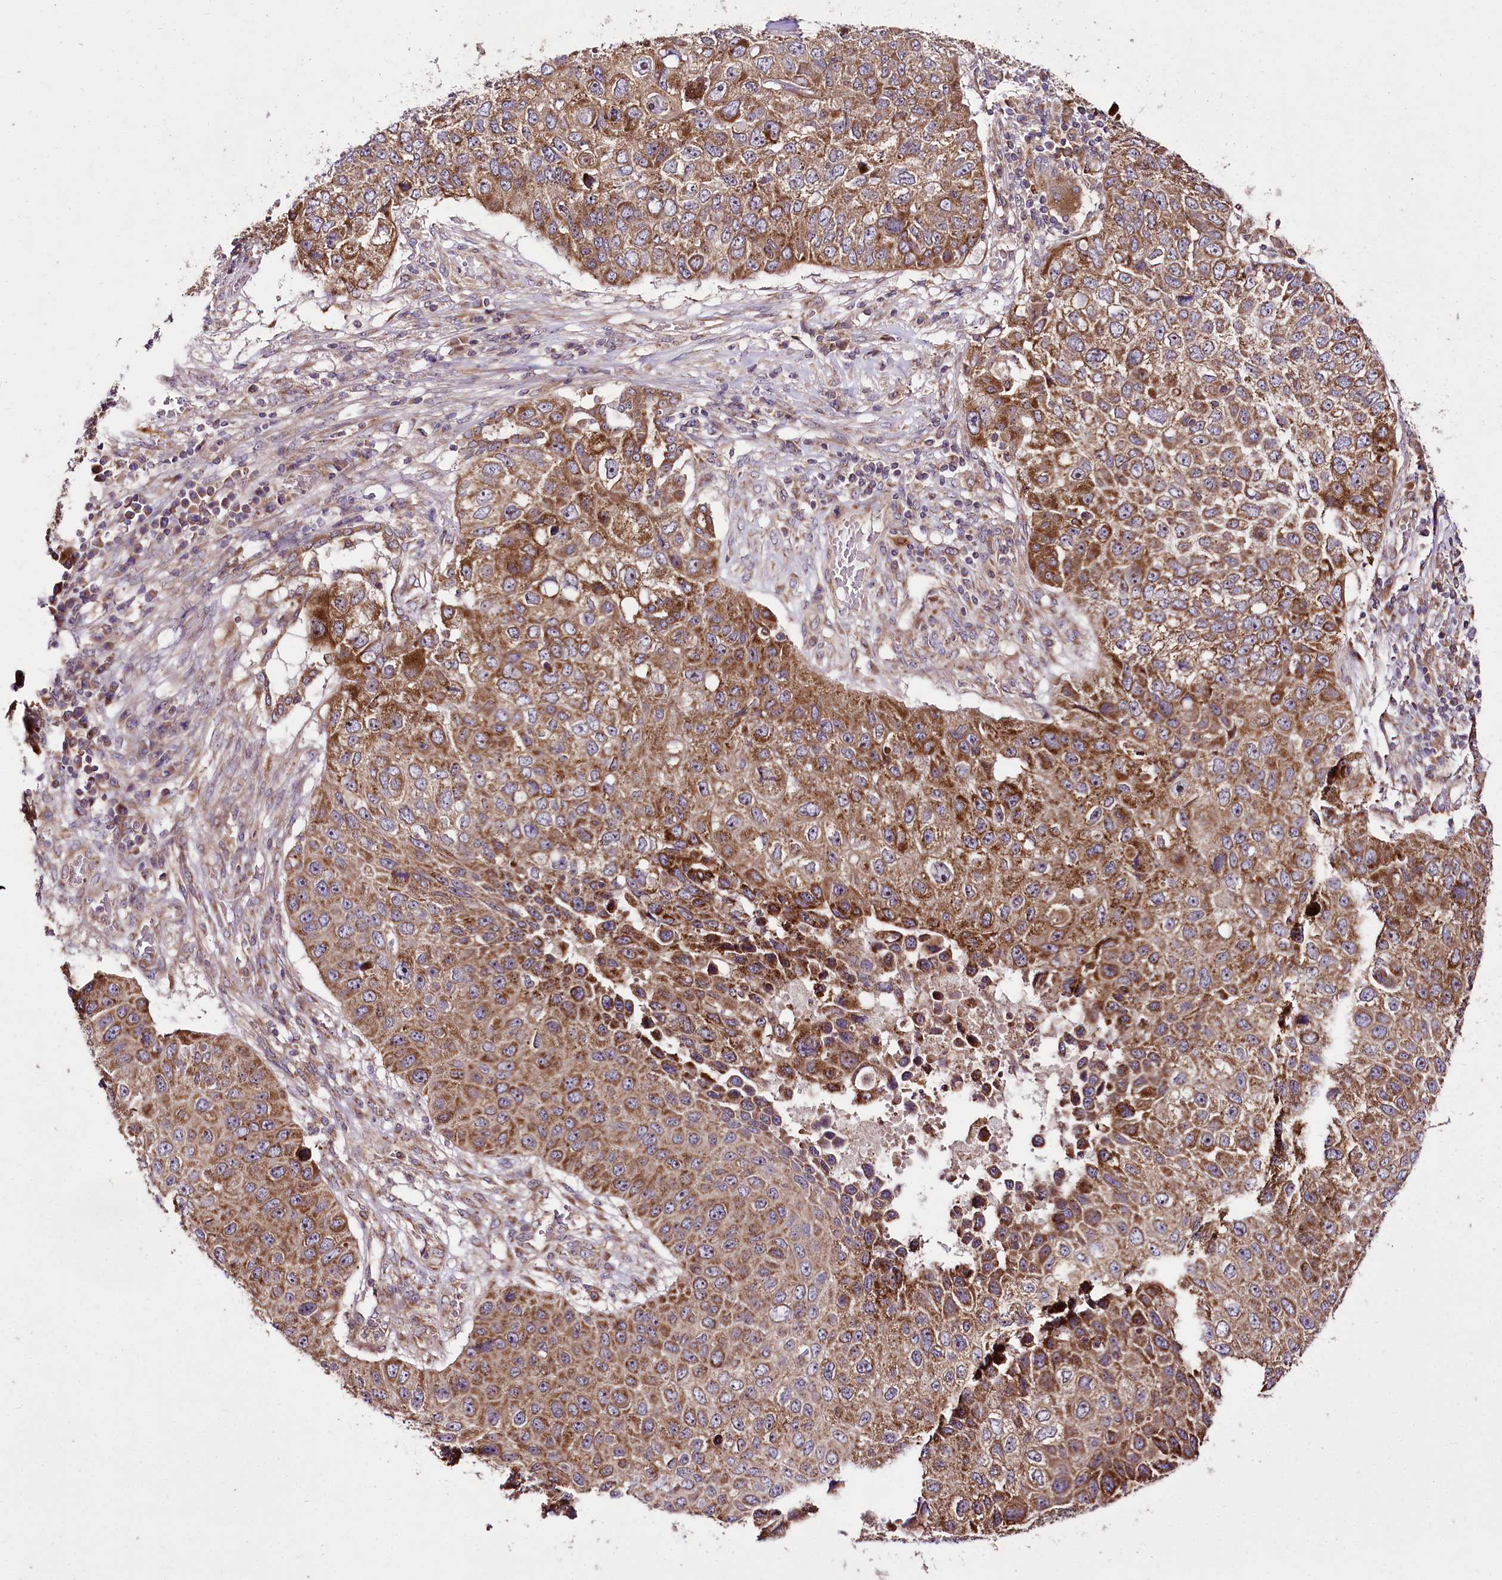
{"staining": {"intensity": "strong", "quantity": ">75%", "location": "cytoplasmic/membranous,nuclear"}, "tissue": "lung cancer", "cell_type": "Tumor cells", "image_type": "cancer", "snomed": [{"axis": "morphology", "description": "Squamous cell carcinoma, NOS"}, {"axis": "topography", "description": "Lung"}], "caption": "This histopathology image shows immunohistochemistry staining of lung cancer, with high strong cytoplasmic/membranous and nuclear positivity in approximately >75% of tumor cells.", "gene": "RAB7A", "patient": {"sex": "male", "age": 61}}